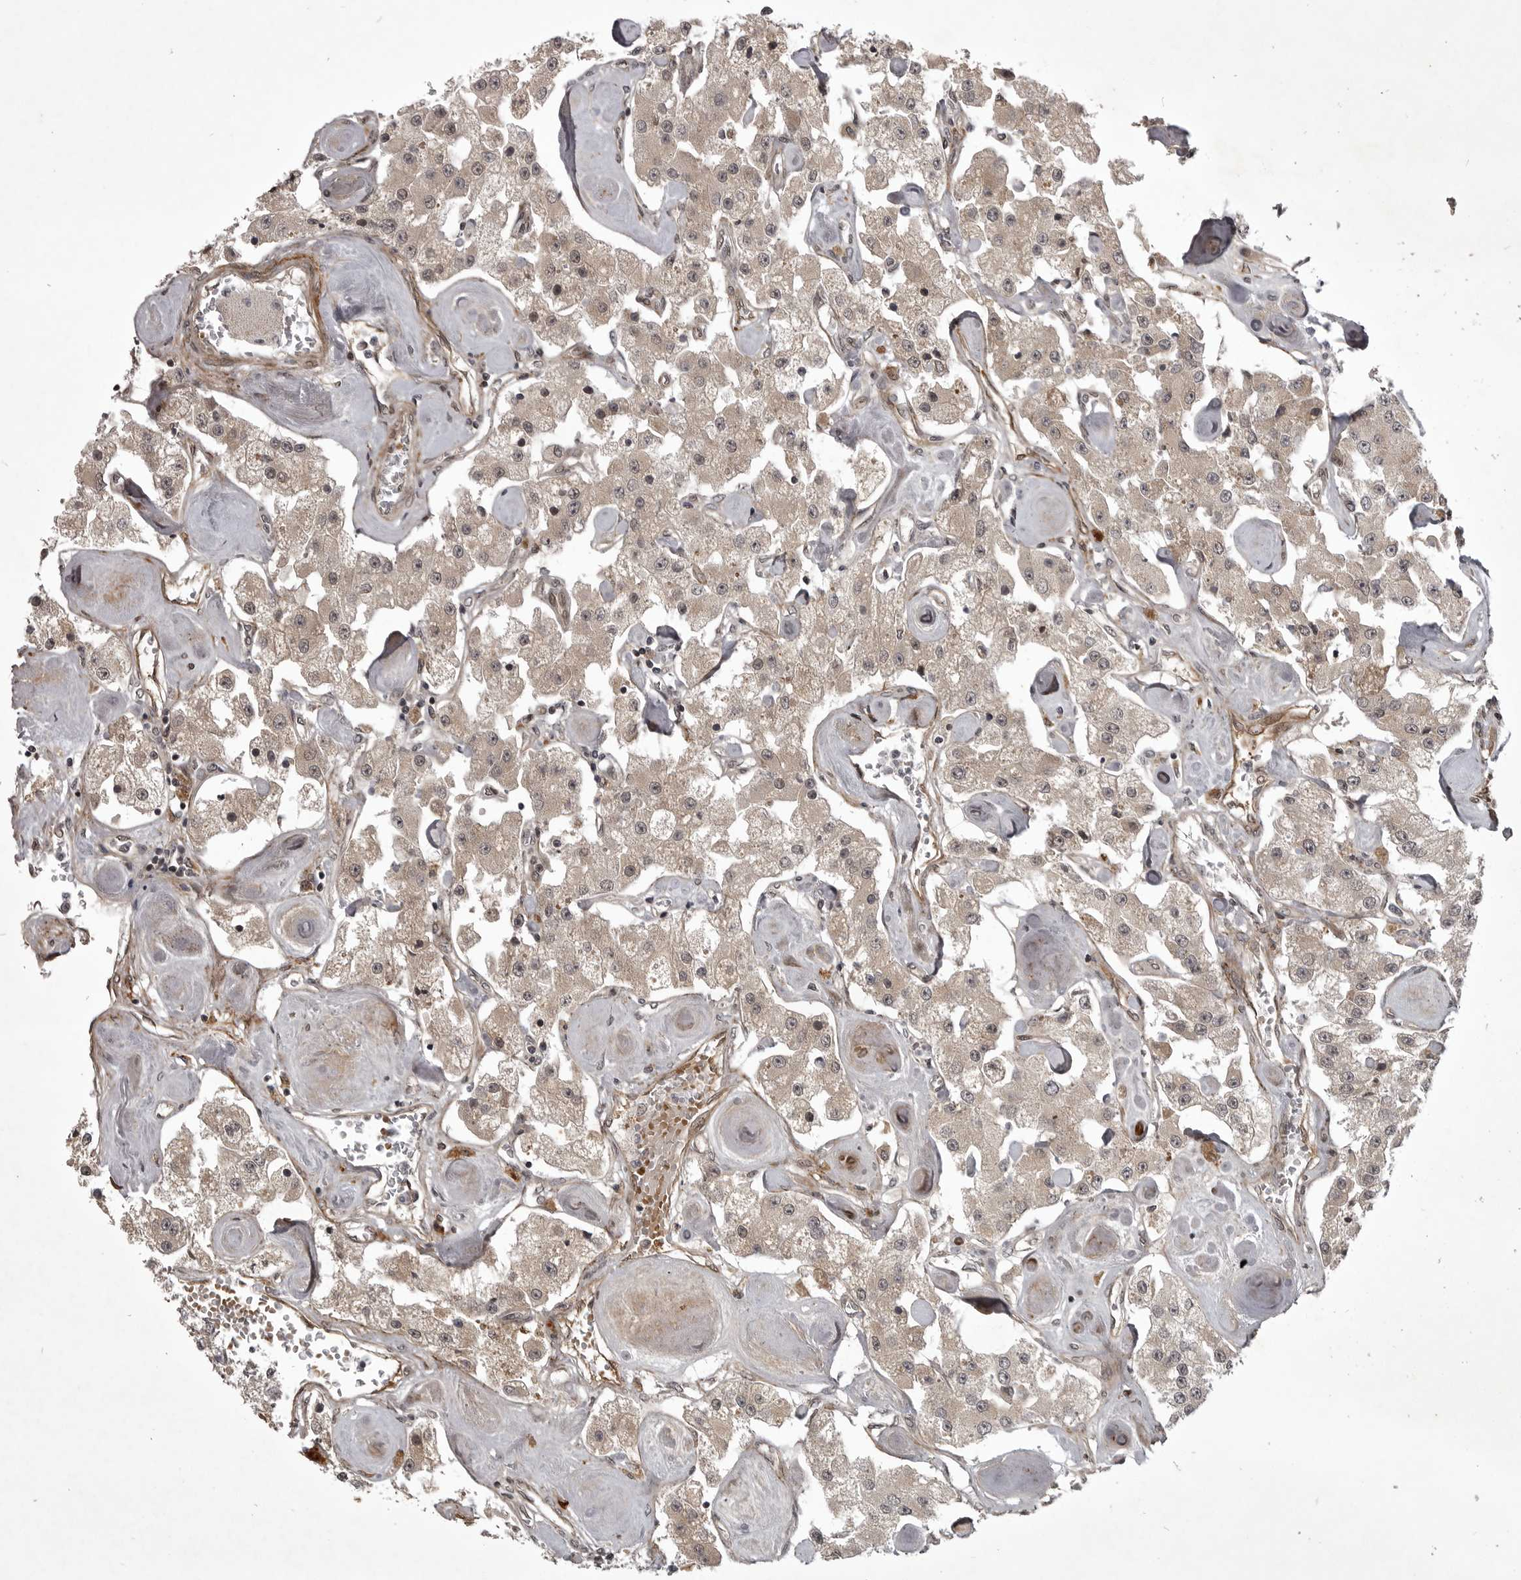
{"staining": {"intensity": "weak", "quantity": ">75%", "location": "cytoplasmic/membranous"}, "tissue": "carcinoid", "cell_type": "Tumor cells", "image_type": "cancer", "snomed": [{"axis": "morphology", "description": "Carcinoid, malignant, NOS"}, {"axis": "topography", "description": "Pancreas"}], "caption": "A histopathology image of human carcinoid stained for a protein exhibits weak cytoplasmic/membranous brown staining in tumor cells. The staining was performed using DAB, with brown indicating positive protein expression. Nuclei are stained blue with hematoxylin.", "gene": "SNX16", "patient": {"sex": "male", "age": 41}}